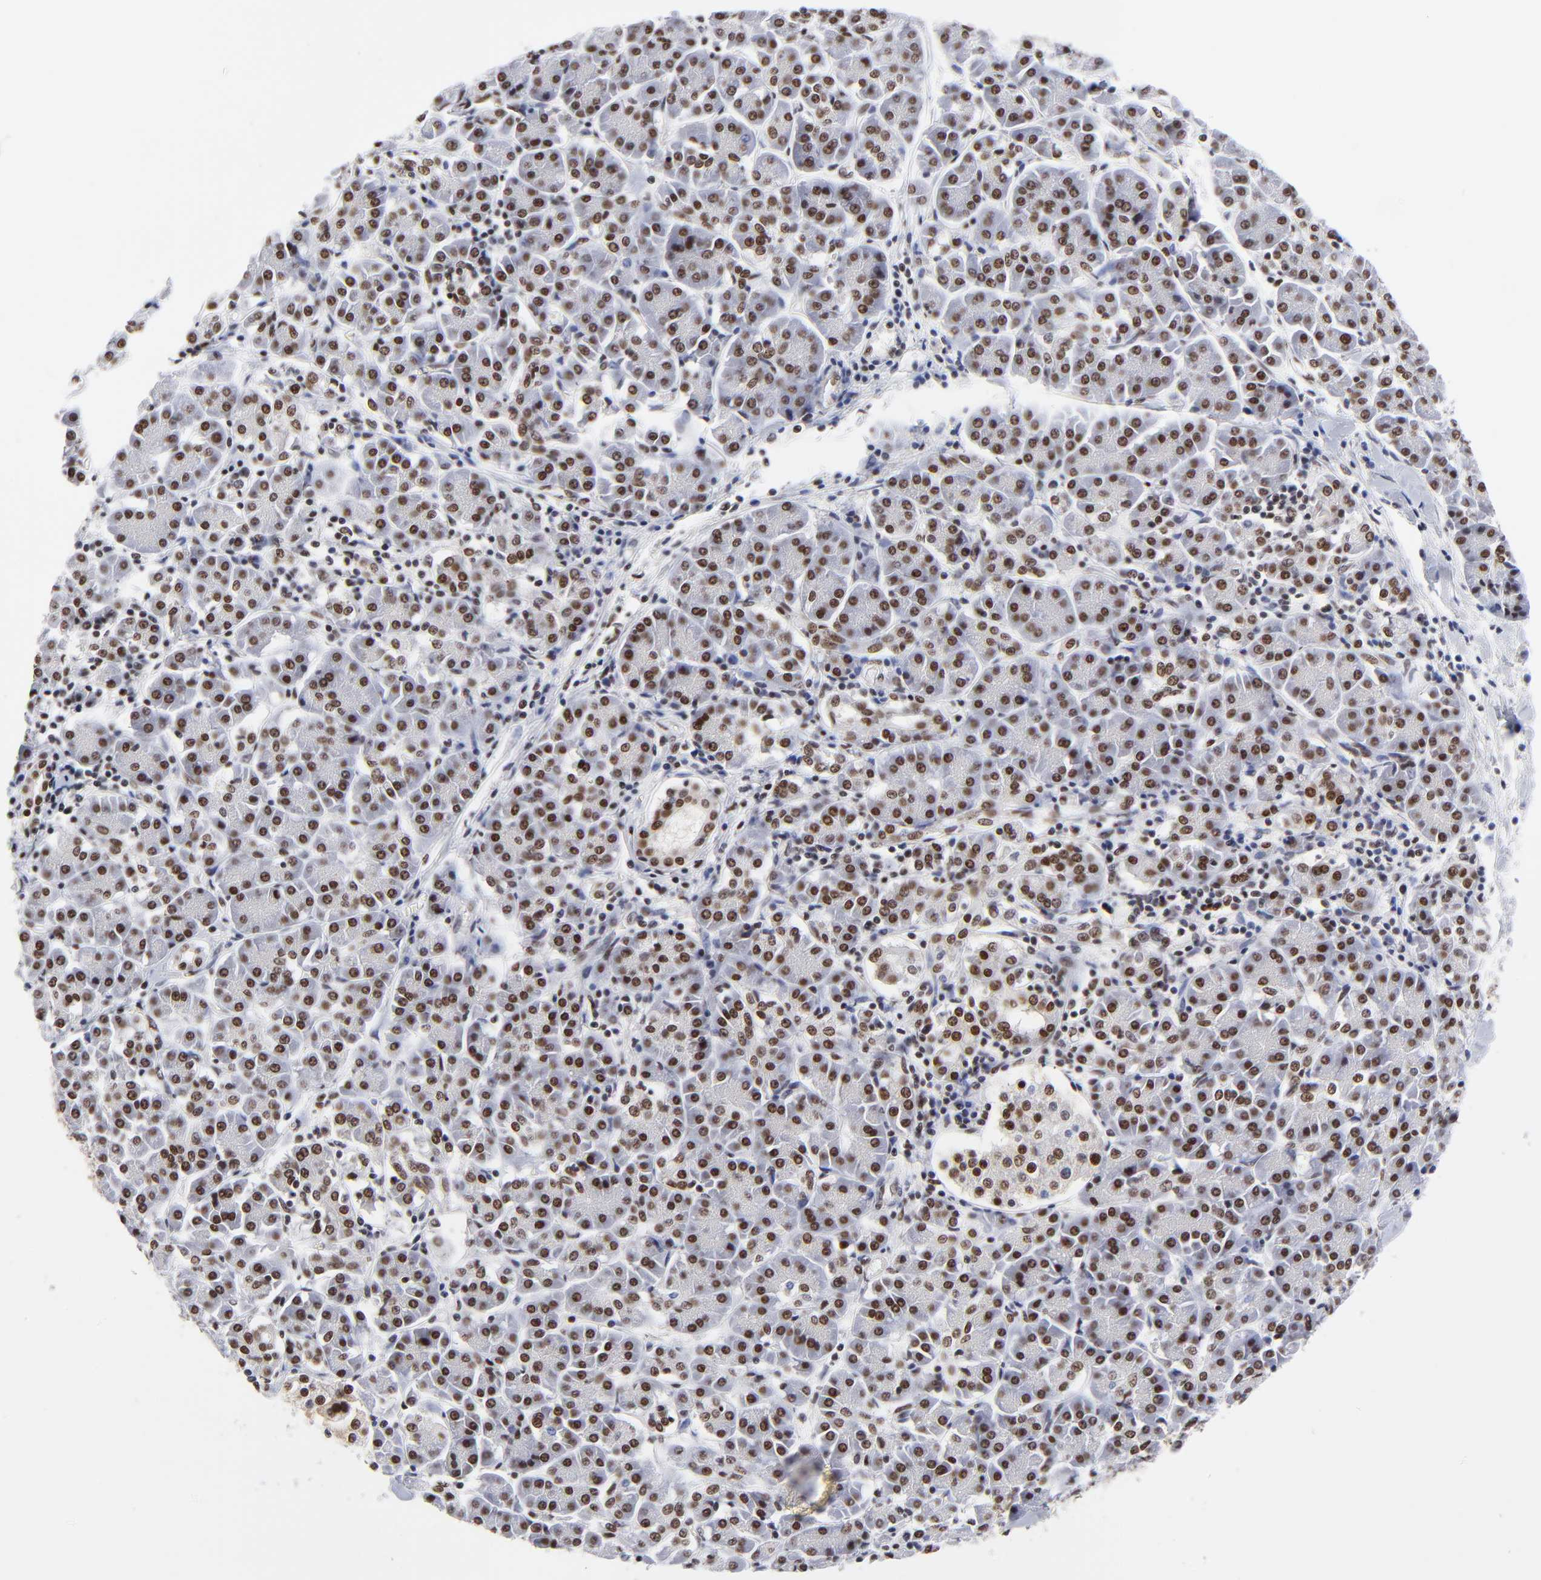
{"staining": {"intensity": "moderate", "quantity": "25%-75%", "location": "nuclear"}, "tissue": "pancreatic cancer", "cell_type": "Tumor cells", "image_type": "cancer", "snomed": [{"axis": "morphology", "description": "Adenocarcinoma, NOS"}, {"axis": "topography", "description": "Pancreas"}], "caption": "Immunohistochemistry (IHC) (DAB) staining of human pancreatic cancer demonstrates moderate nuclear protein positivity in approximately 25%-75% of tumor cells. The protein of interest is stained brown, and the nuclei are stained in blue (DAB IHC with brightfield microscopy, high magnification).", "gene": "ZMYM3", "patient": {"sex": "female", "age": 57}}